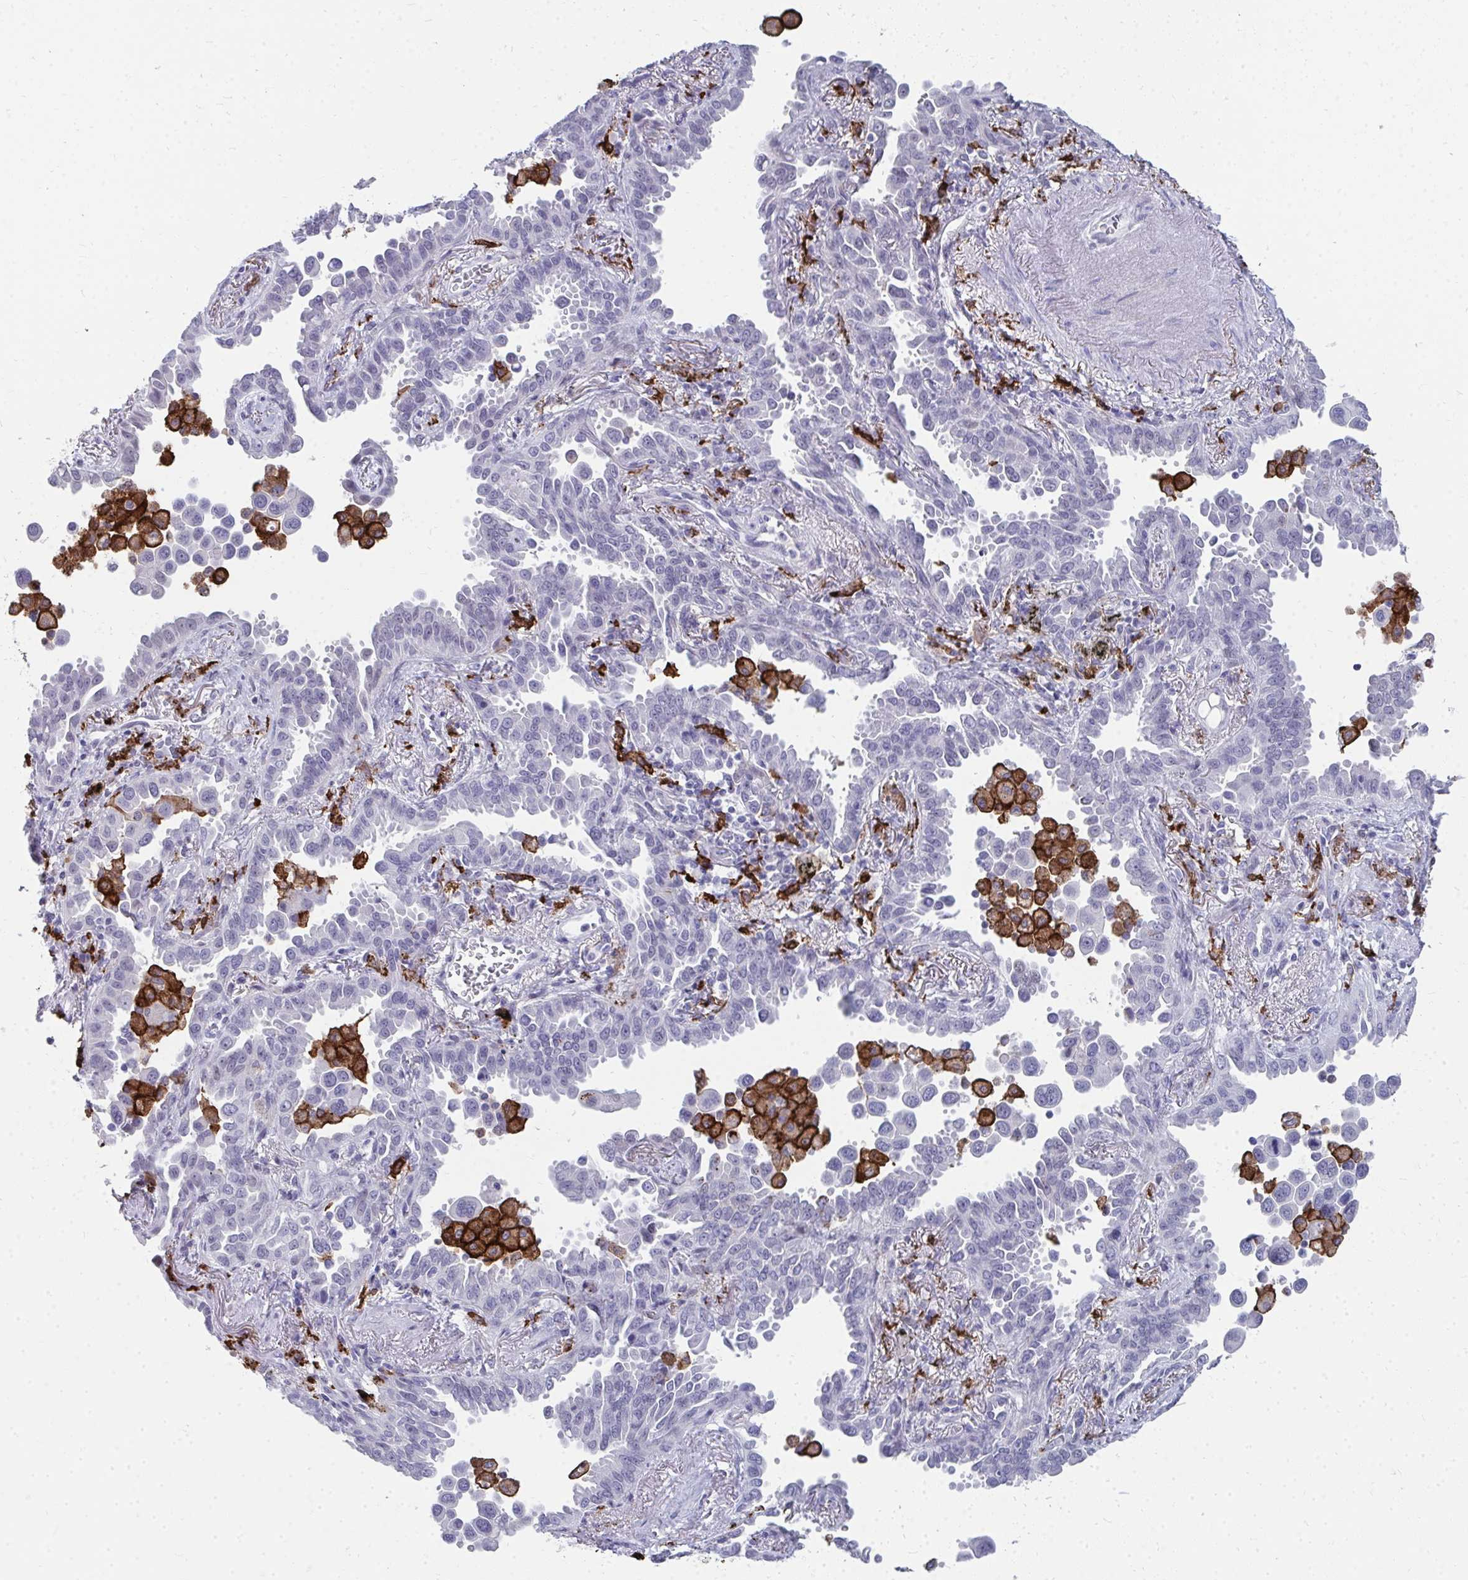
{"staining": {"intensity": "negative", "quantity": "none", "location": "none"}, "tissue": "lung cancer", "cell_type": "Tumor cells", "image_type": "cancer", "snomed": [{"axis": "morphology", "description": "Adenocarcinoma, NOS"}, {"axis": "topography", "description": "Lung"}], "caption": "An IHC micrograph of lung cancer (adenocarcinoma) is shown. There is no staining in tumor cells of lung cancer (adenocarcinoma).", "gene": "CD163", "patient": {"sex": "male", "age": 67}}